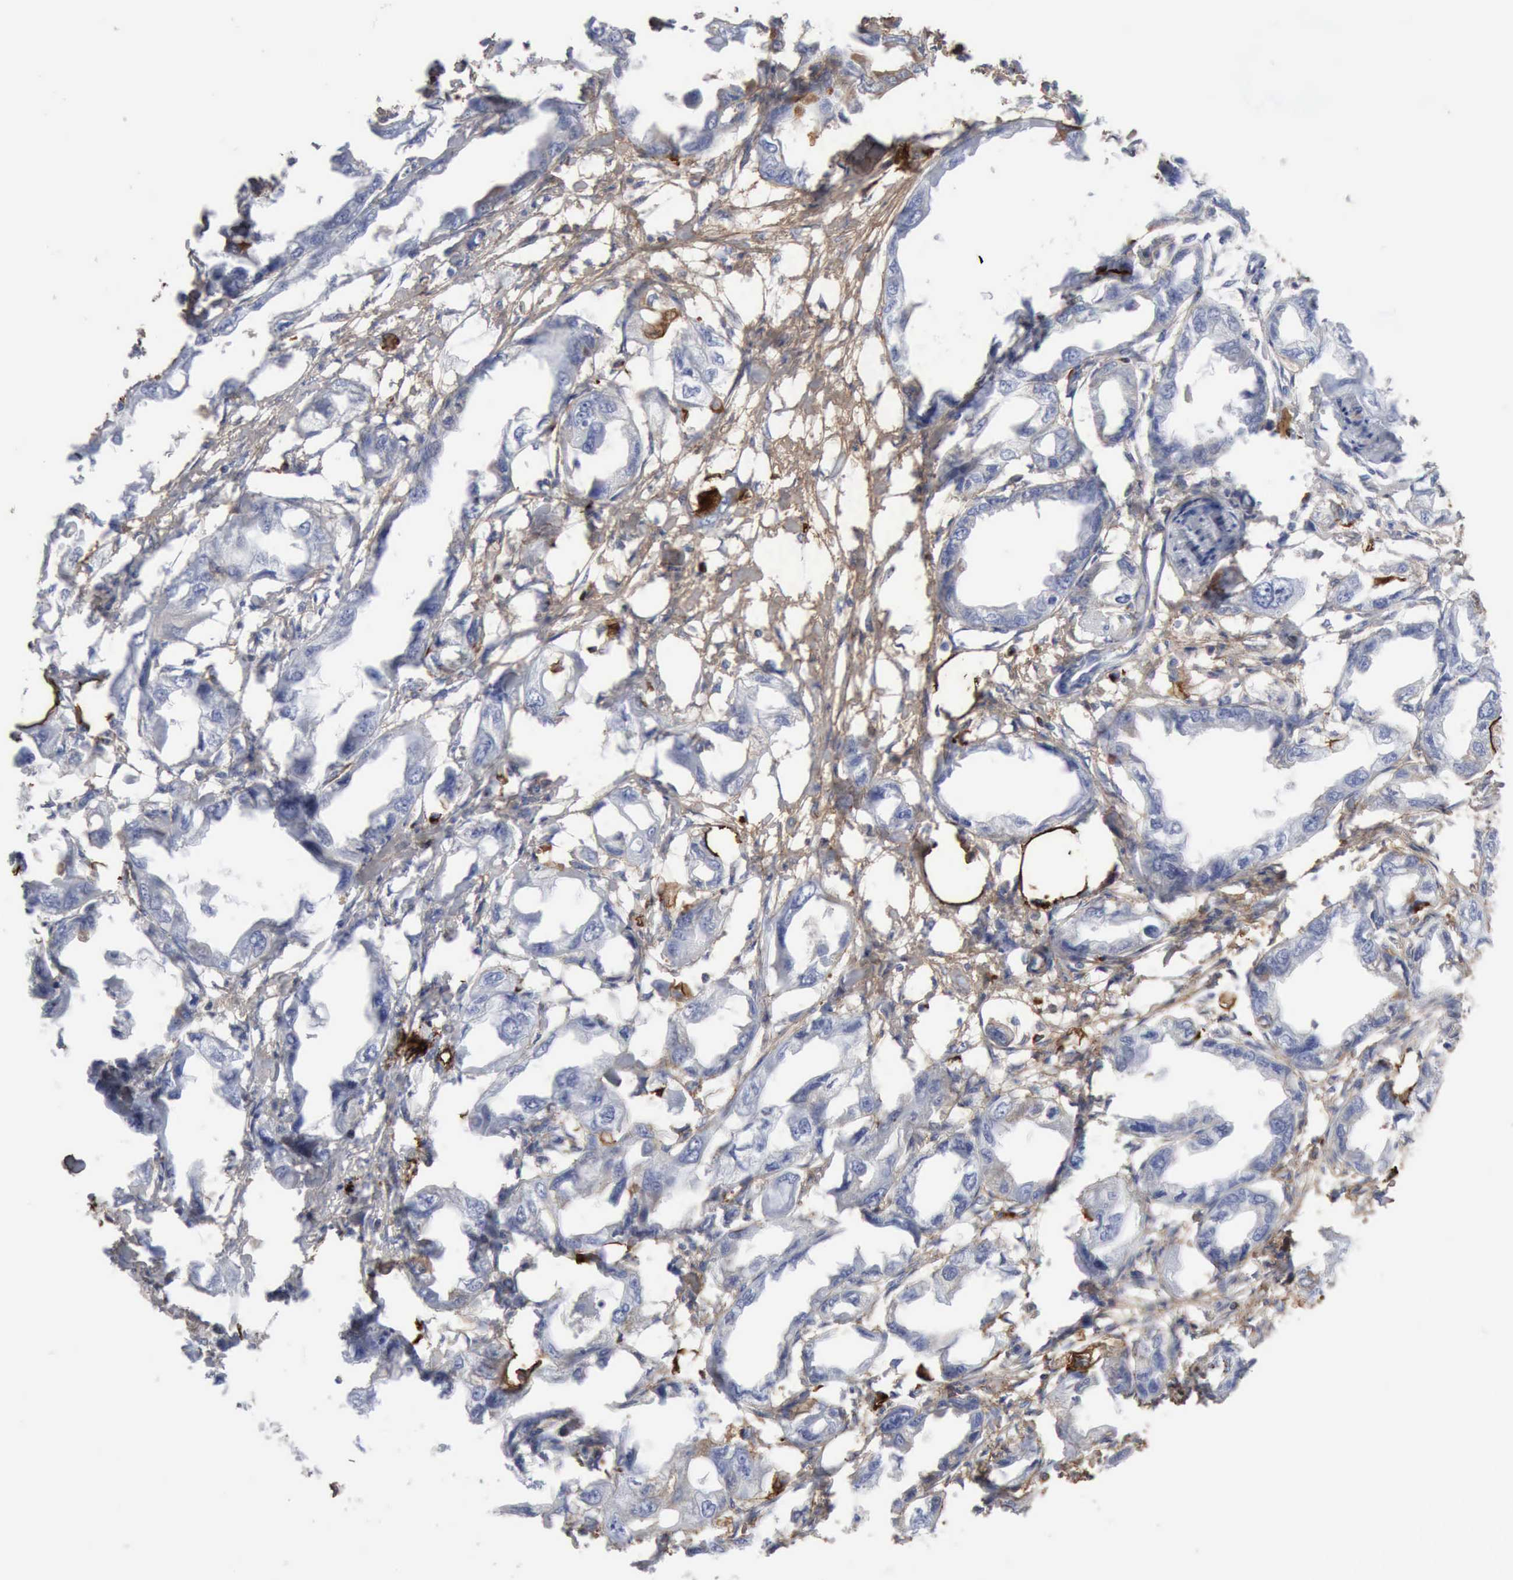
{"staining": {"intensity": "negative", "quantity": "none", "location": "none"}, "tissue": "endometrial cancer", "cell_type": "Tumor cells", "image_type": "cancer", "snomed": [{"axis": "morphology", "description": "Adenocarcinoma, NOS"}, {"axis": "topography", "description": "Endometrium"}], "caption": "The image reveals no significant expression in tumor cells of endometrial cancer (adenocarcinoma).", "gene": "C4BPA", "patient": {"sex": "female", "age": 67}}